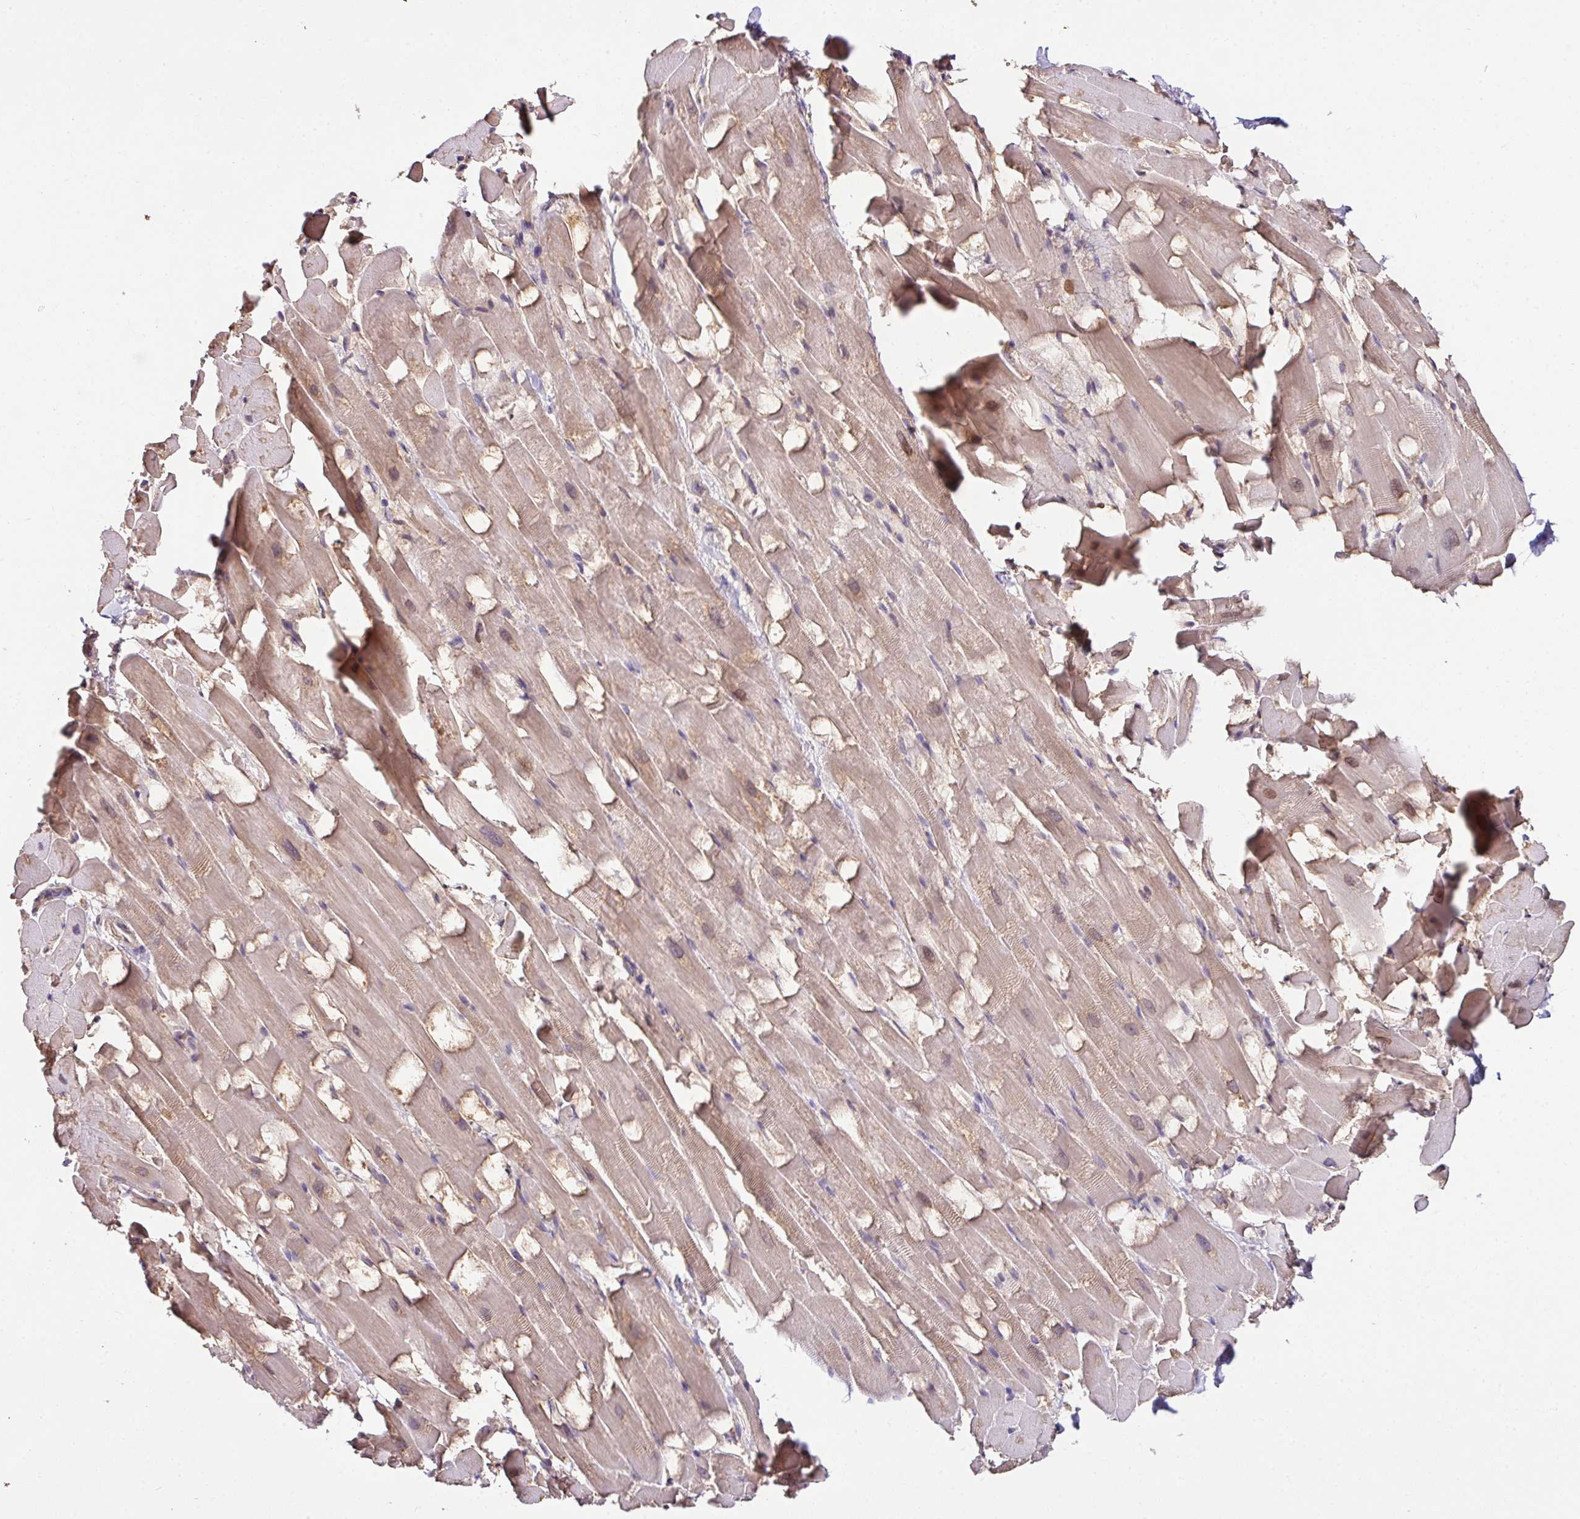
{"staining": {"intensity": "moderate", "quantity": ">75%", "location": "cytoplasmic/membranous"}, "tissue": "heart muscle", "cell_type": "Cardiomyocytes", "image_type": "normal", "snomed": [{"axis": "morphology", "description": "Normal tissue, NOS"}, {"axis": "topography", "description": "Heart"}], "caption": "Brown immunohistochemical staining in unremarkable human heart muscle reveals moderate cytoplasmic/membranous positivity in about >75% of cardiomyocytes.", "gene": "CPD", "patient": {"sex": "male", "age": 37}}